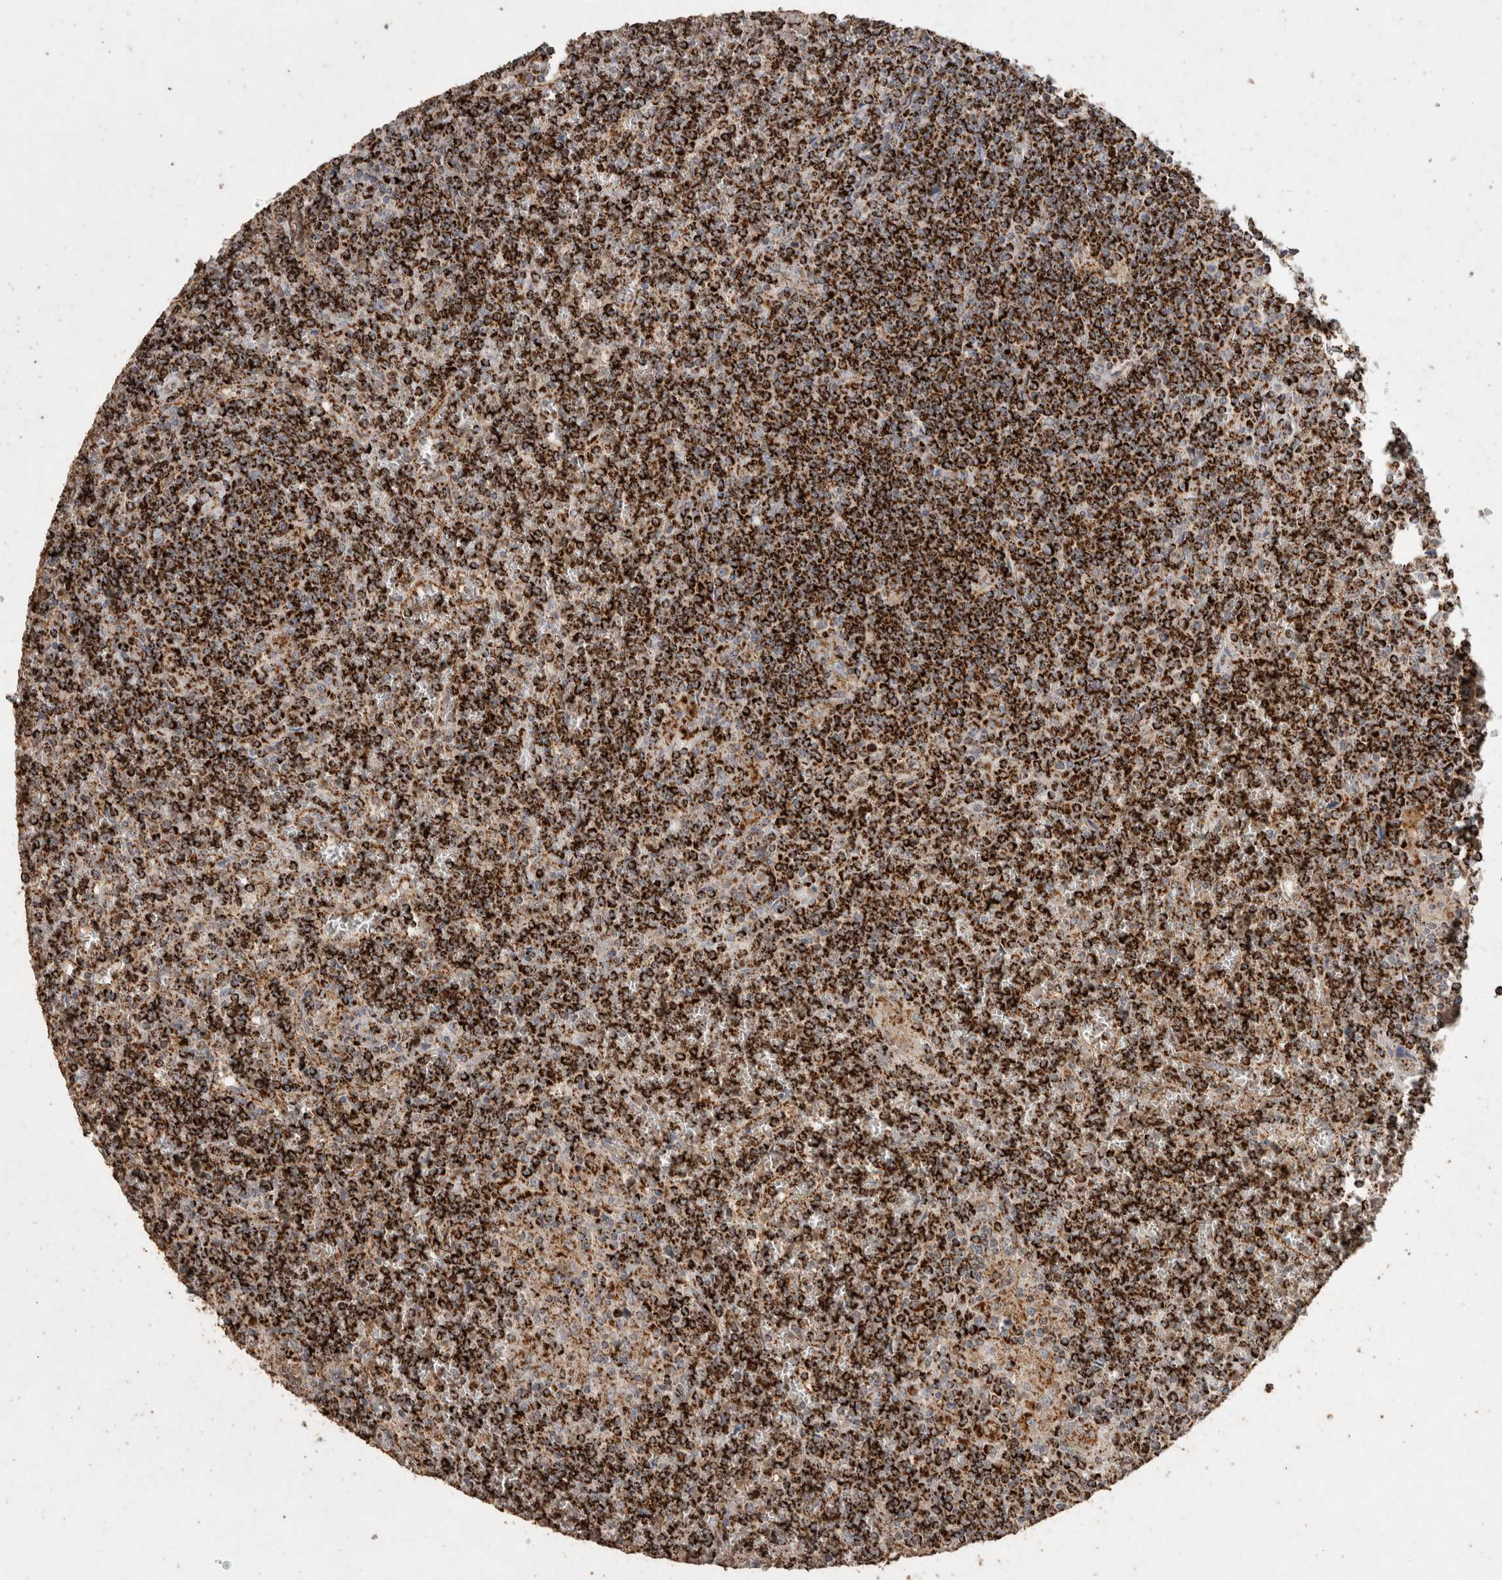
{"staining": {"intensity": "strong", "quantity": ">75%", "location": "cytoplasmic/membranous"}, "tissue": "lymphoma", "cell_type": "Tumor cells", "image_type": "cancer", "snomed": [{"axis": "morphology", "description": "Malignant lymphoma, non-Hodgkin's type, Low grade"}, {"axis": "topography", "description": "Spleen"}], "caption": "IHC staining of lymphoma, which demonstrates high levels of strong cytoplasmic/membranous staining in approximately >75% of tumor cells indicating strong cytoplasmic/membranous protein staining. The staining was performed using DAB (3,3'-diaminobenzidine) (brown) for protein detection and nuclei were counterstained in hematoxylin (blue).", "gene": "ACADM", "patient": {"sex": "female", "age": 19}}